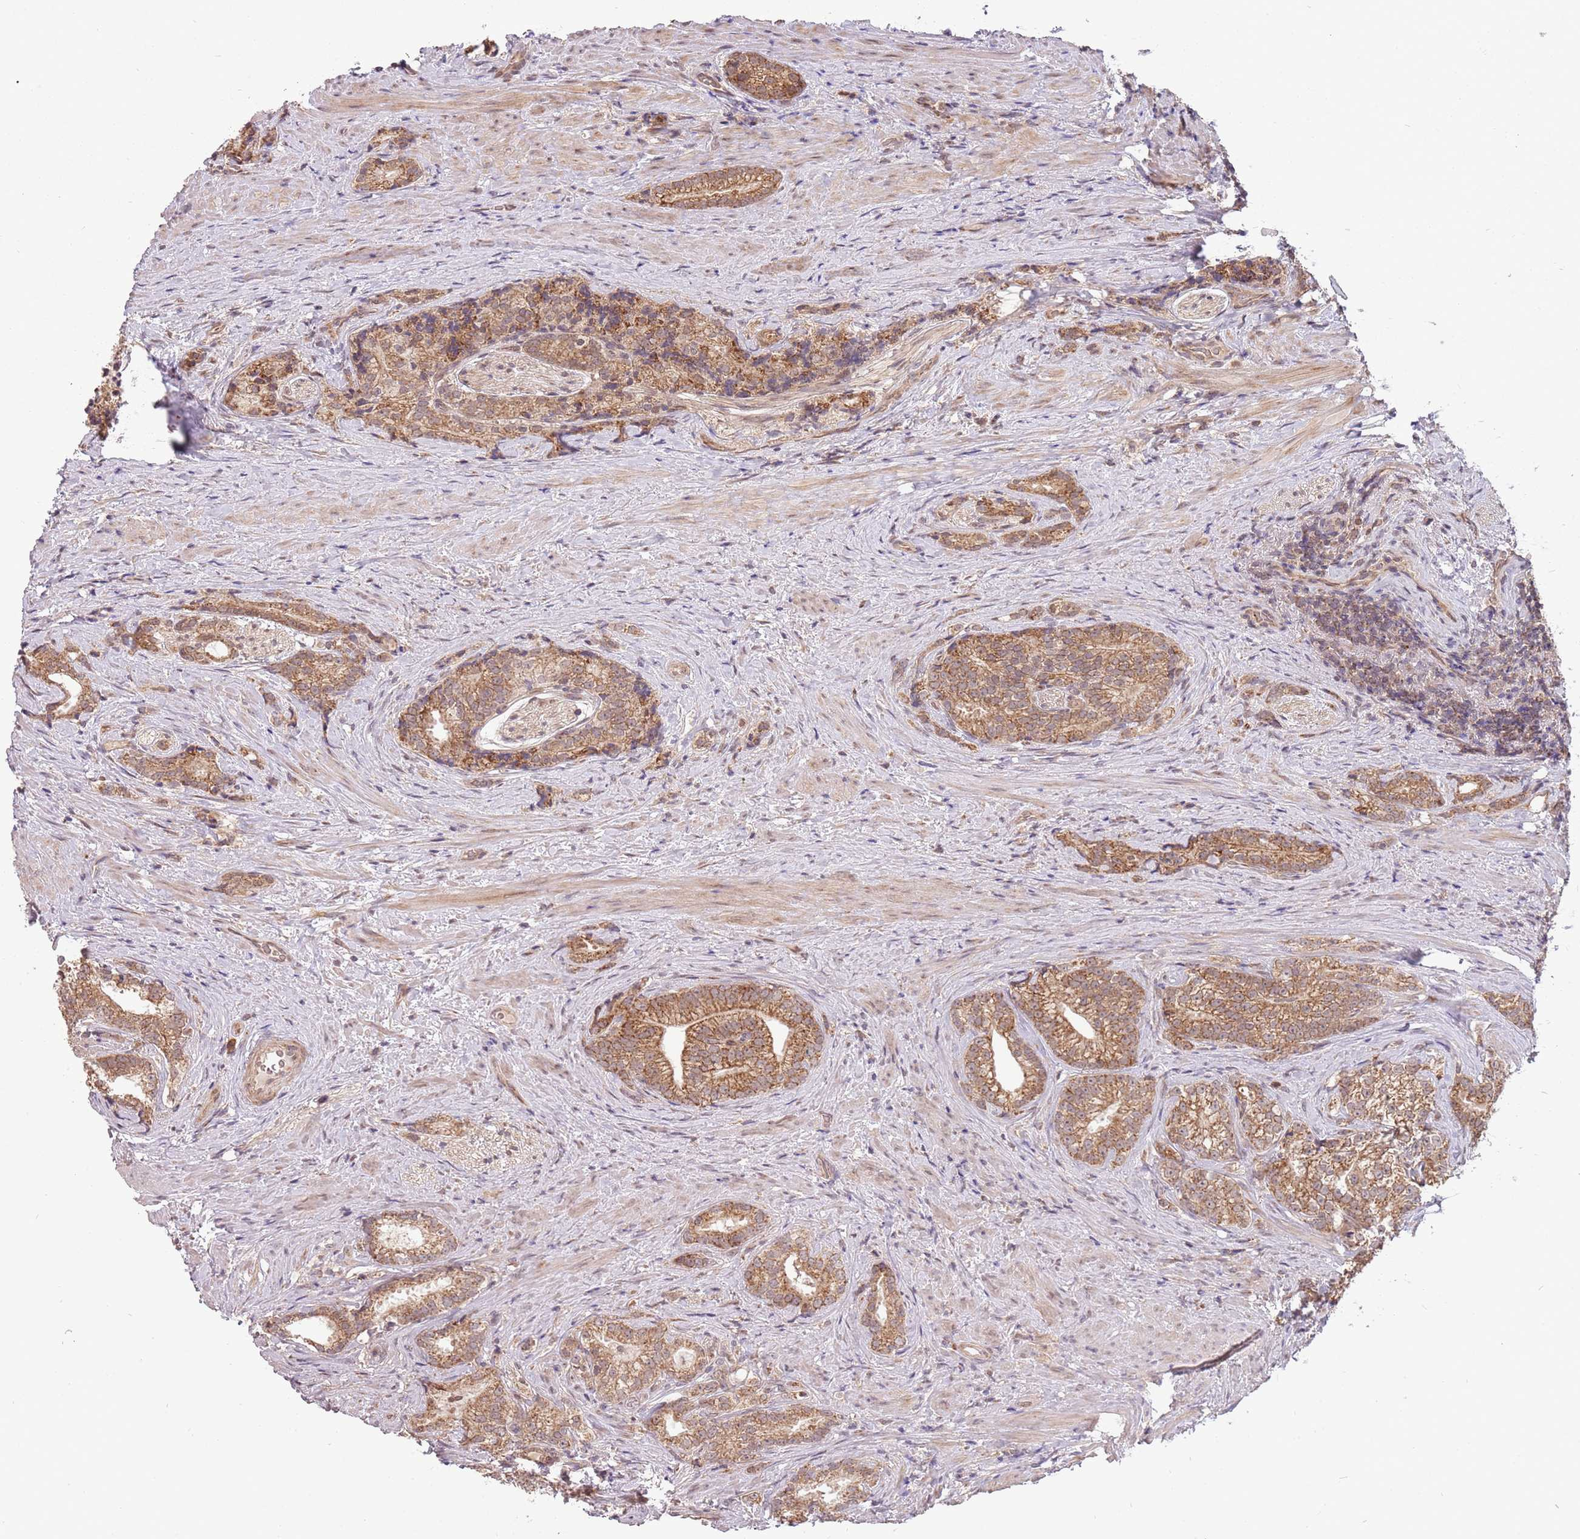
{"staining": {"intensity": "moderate", "quantity": ">75%", "location": "cytoplasmic/membranous"}, "tissue": "prostate cancer", "cell_type": "Tumor cells", "image_type": "cancer", "snomed": [{"axis": "morphology", "description": "Adenocarcinoma, Low grade"}, {"axis": "topography", "description": "Prostate"}], "caption": "Prostate cancer stained with DAB (3,3'-diaminobenzidine) IHC exhibits medium levels of moderate cytoplasmic/membranous expression in about >75% of tumor cells. Ihc stains the protein in brown and the nuclei are stained blue.", "gene": "RNF181", "patient": {"sex": "male", "age": 71}}